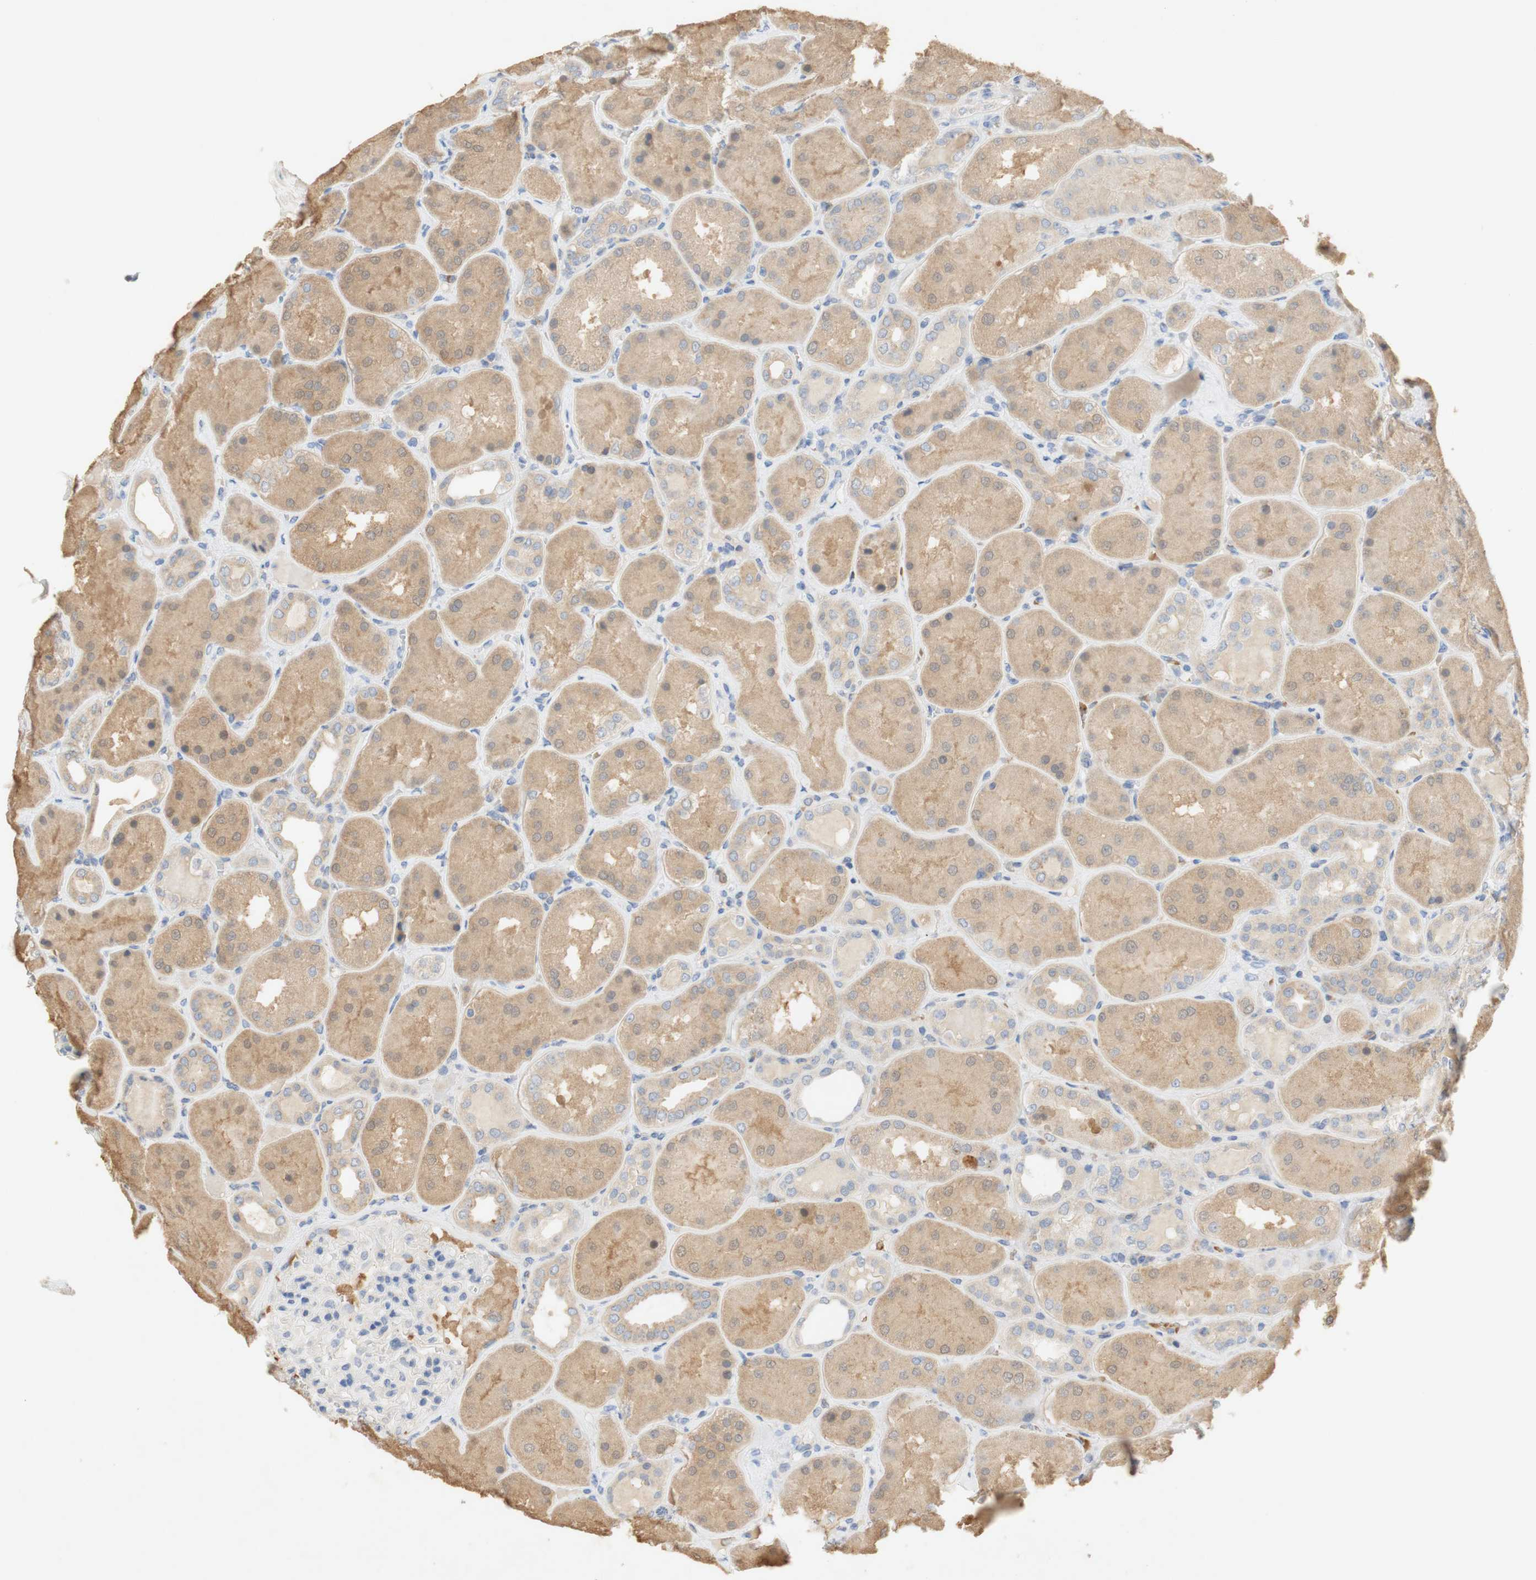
{"staining": {"intensity": "weak", "quantity": "<25%", "location": "cytoplasmic/membranous"}, "tissue": "kidney", "cell_type": "Cells in glomeruli", "image_type": "normal", "snomed": [{"axis": "morphology", "description": "Normal tissue, NOS"}, {"axis": "topography", "description": "Kidney"}], "caption": "High power microscopy image of an immunohistochemistry micrograph of benign kidney, revealing no significant staining in cells in glomeruli. (IHC, brightfield microscopy, high magnification).", "gene": "EPO", "patient": {"sex": "female", "age": 56}}